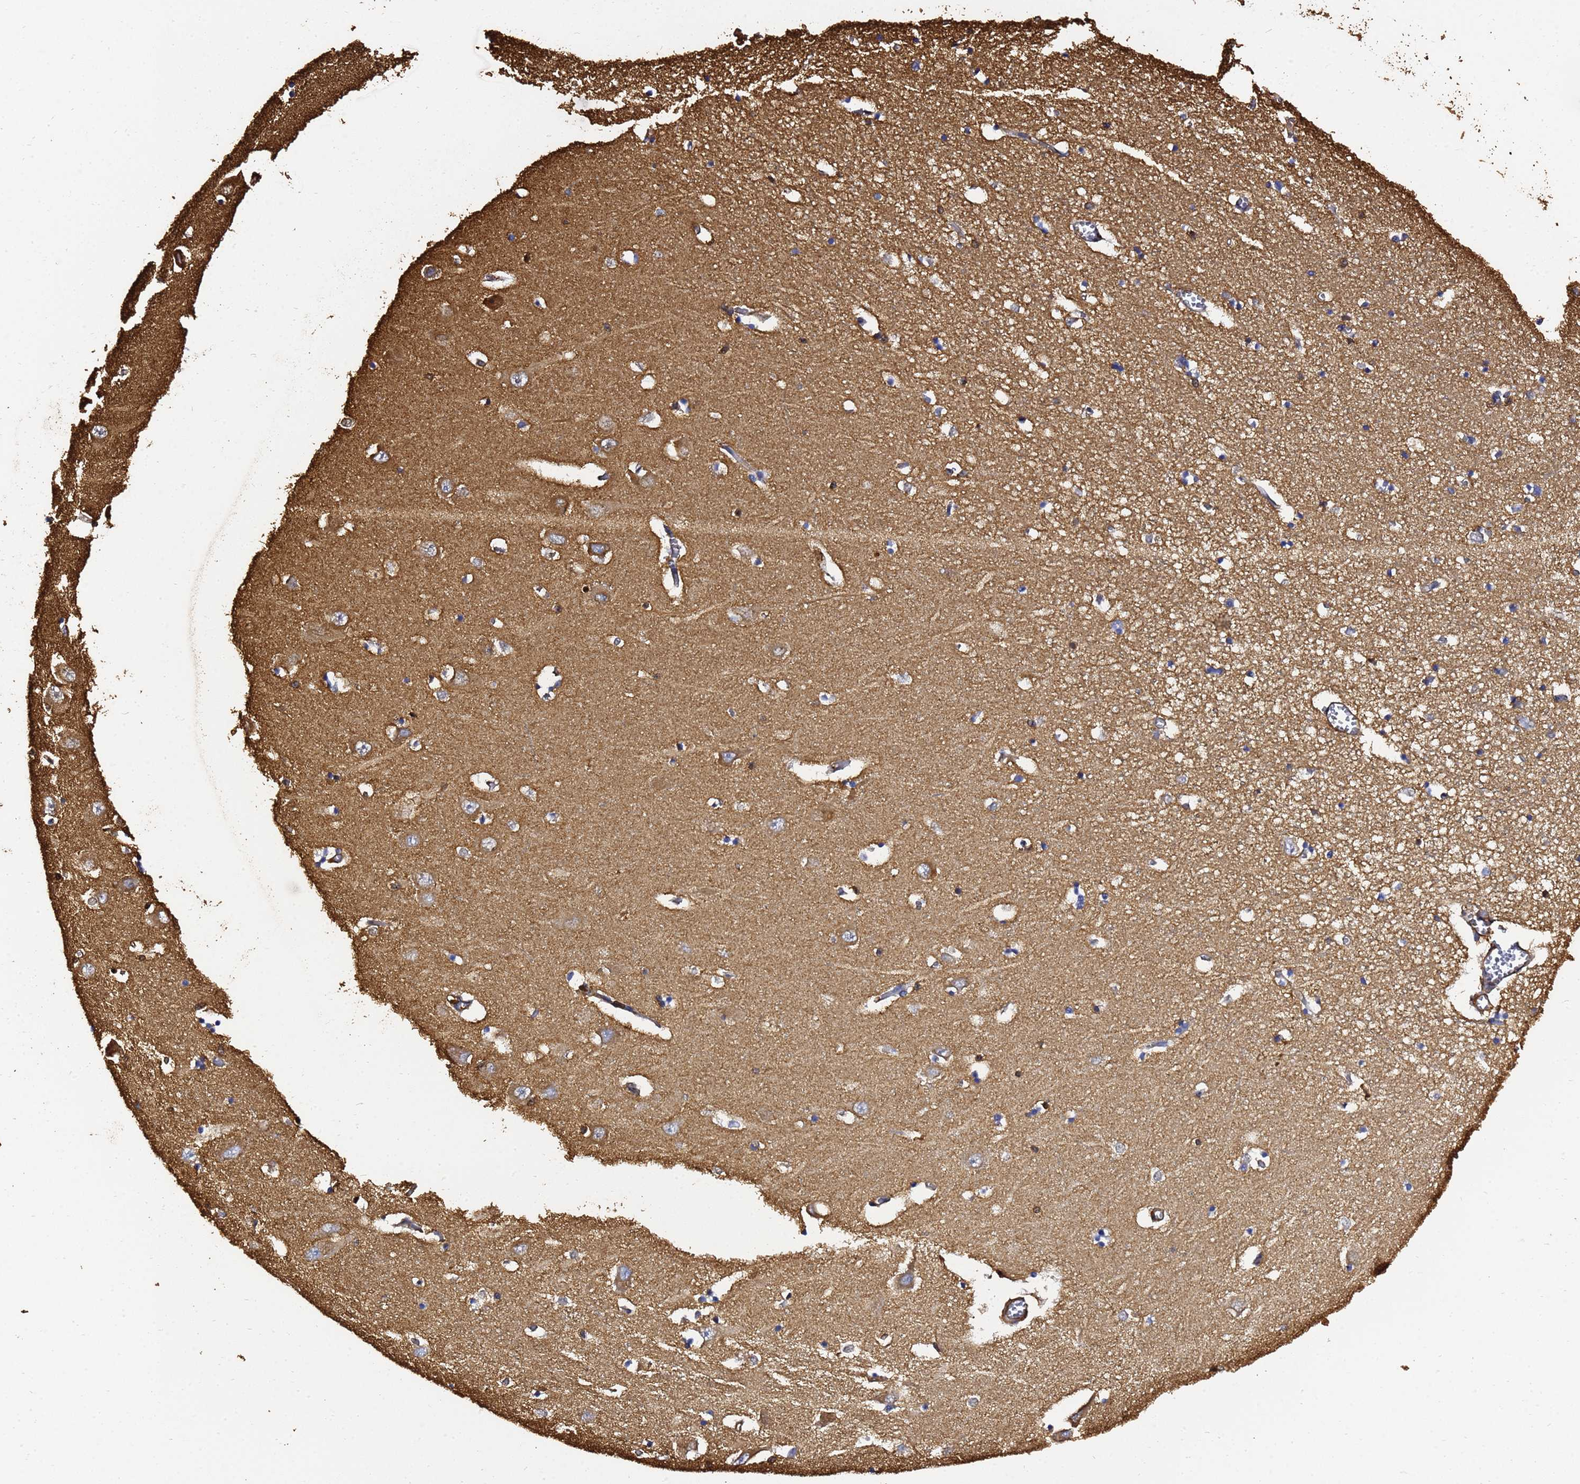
{"staining": {"intensity": "negative", "quantity": "none", "location": "none"}, "tissue": "hippocampus", "cell_type": "Glial cells", "image_type": "normal", "snomed": [{"axis": "morphology", "description": "Normal tissue, NOS"}, {"axis": "topography", "description": "Hippocampus"}], "caption": "Immunohistochemistry micrograph of benign hippocampus: hippocampus stained with DAB (3,3'-diaminobenzidine) displays no significant protein positivity in glial cells.", "gene": "ACTA1", "patient": {"sex": "male", "age": 70}}